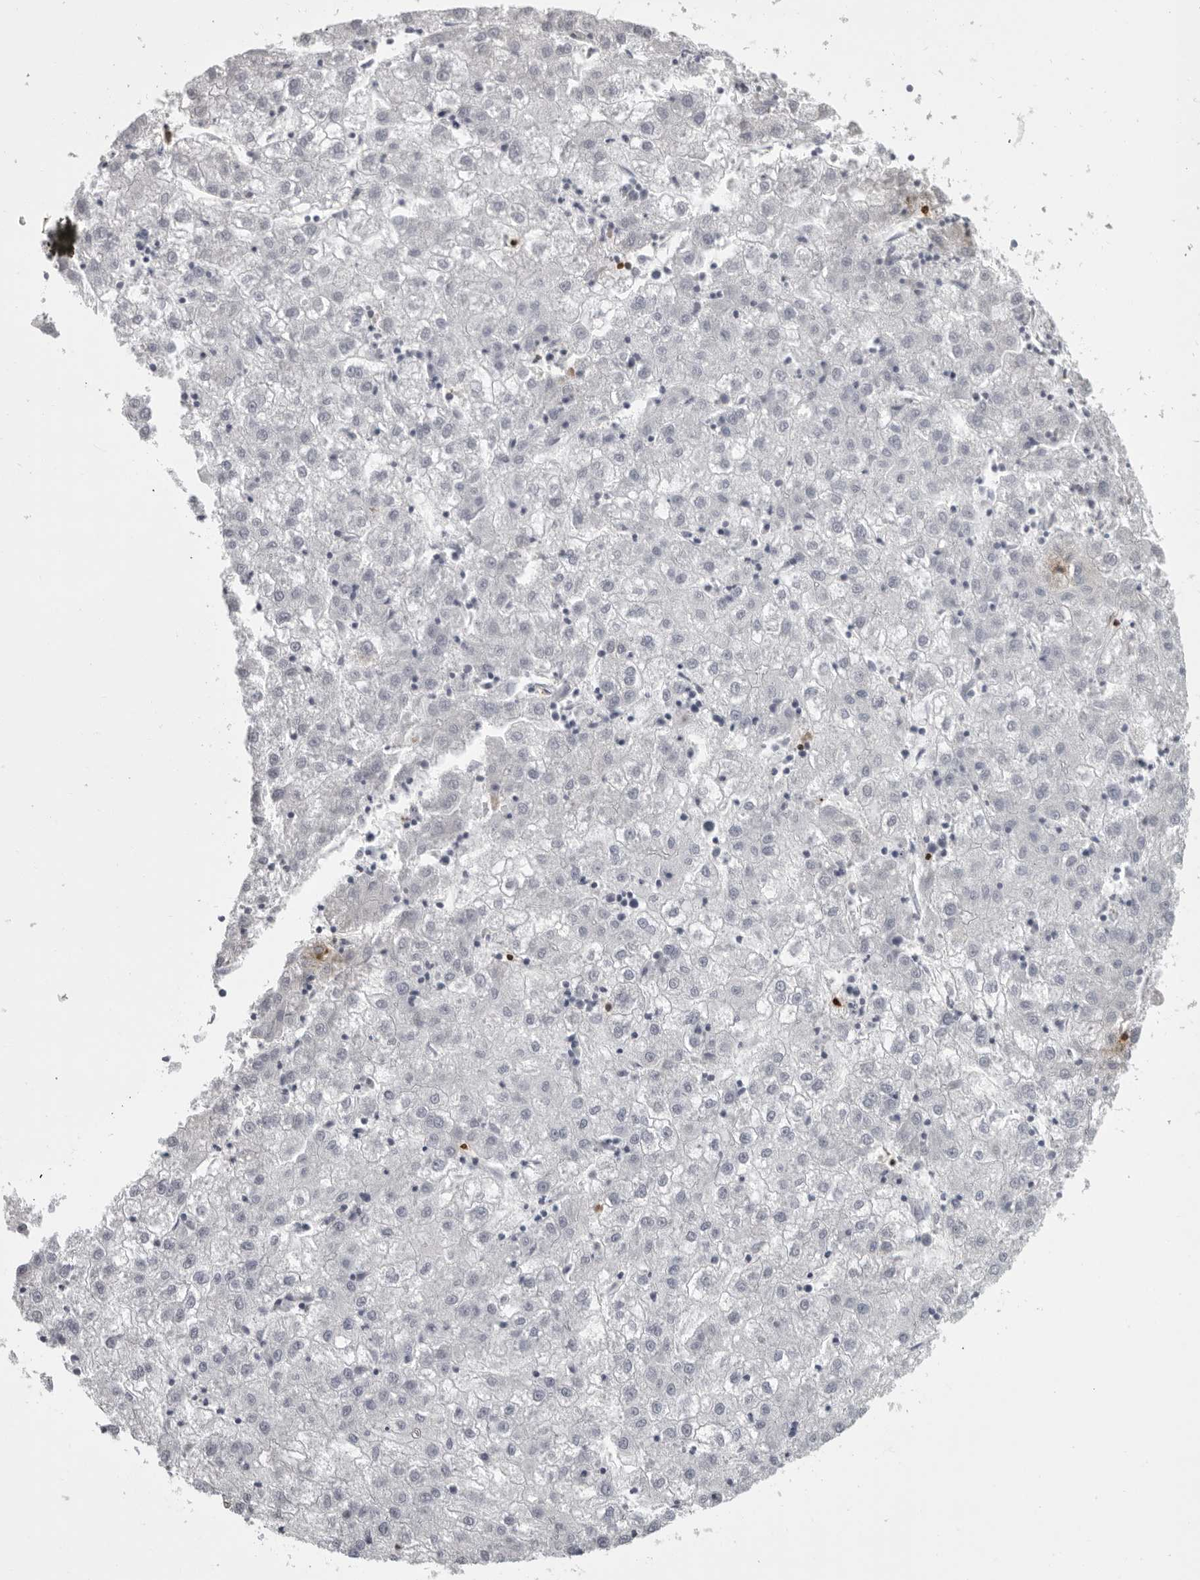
{"staining": {"intensity": "negative", "quantity": "none", "location": "none"}, "tissue": "liver cancer", "cell_type": "Tumor cells", "image_type": "cancer", "snomed": [{"axis": "morphology", "description": "Carcinoma, Hepatocellular, NOS"}, {"axis": "topography", "description": "Liver"}], "caption": "This is an immunohistochemistry photomicrograph of liver hepatocellular carcinoma. There is no staining in tumor cells.", "gene": "GNLY", "patient": {"sex": "male", "age": 72}}